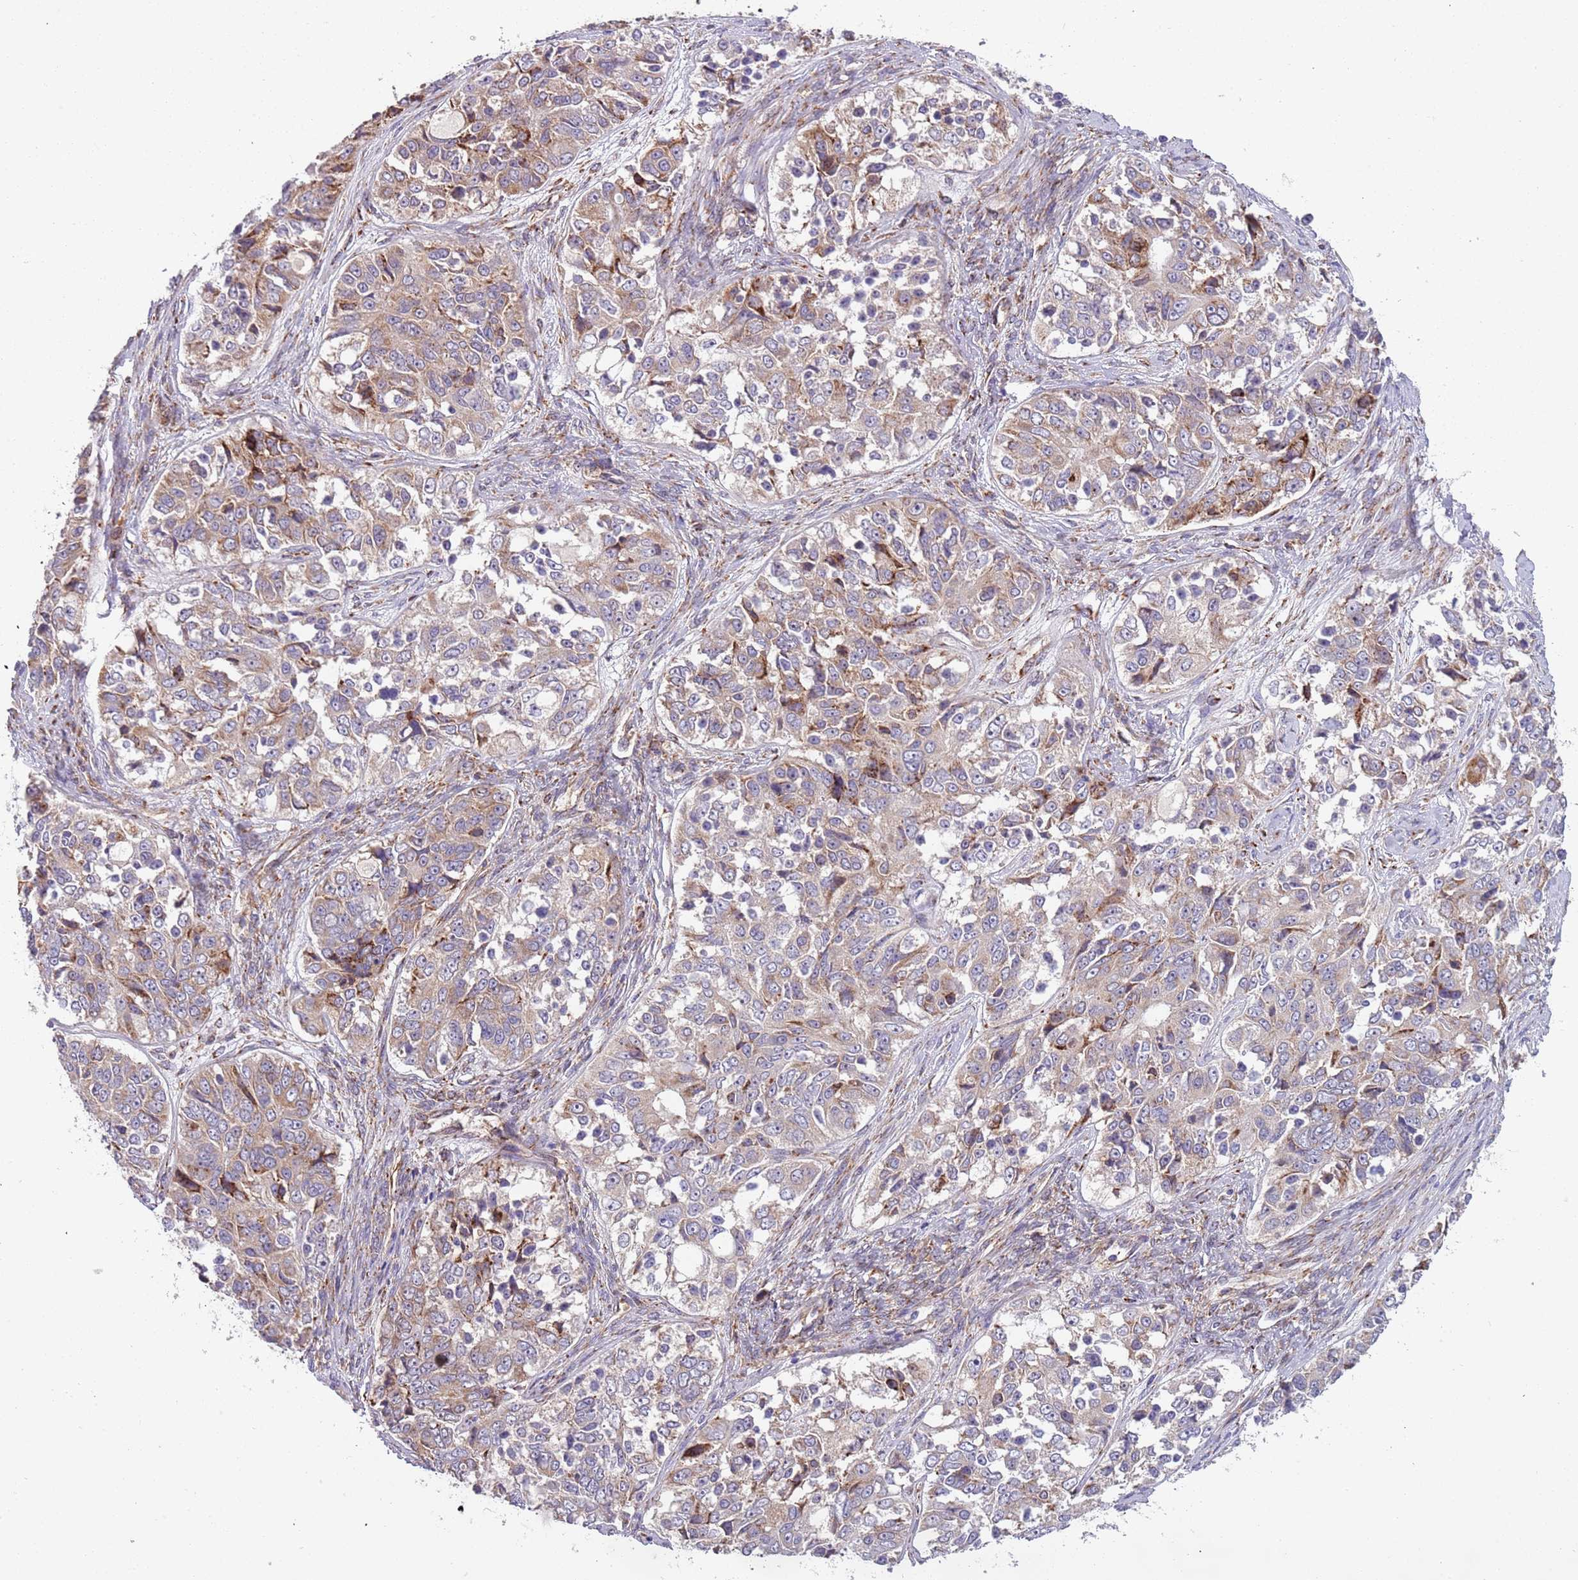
{"staining": {"intensity": "moderate", "quantity": ">75%", "location": "cytoplasmic/membranous"}, "tissue": "ovarian cancer", "cell_type": "Tumor cells", "image_type": "cancer", "snomed": [{"axis": "morphology", "description": "Carcinoma, endometroid"}, {"axis": "topography", "description": "Ovary"}], "caption": "About >75% of tumor cells in ovarian cancer demonstrate moderate cytoplasmic/membranous protein expression as visualized by brown immunohistochemical staining.", "gene": "VWCE", "patient": {"sex": "female", "age": 51}}